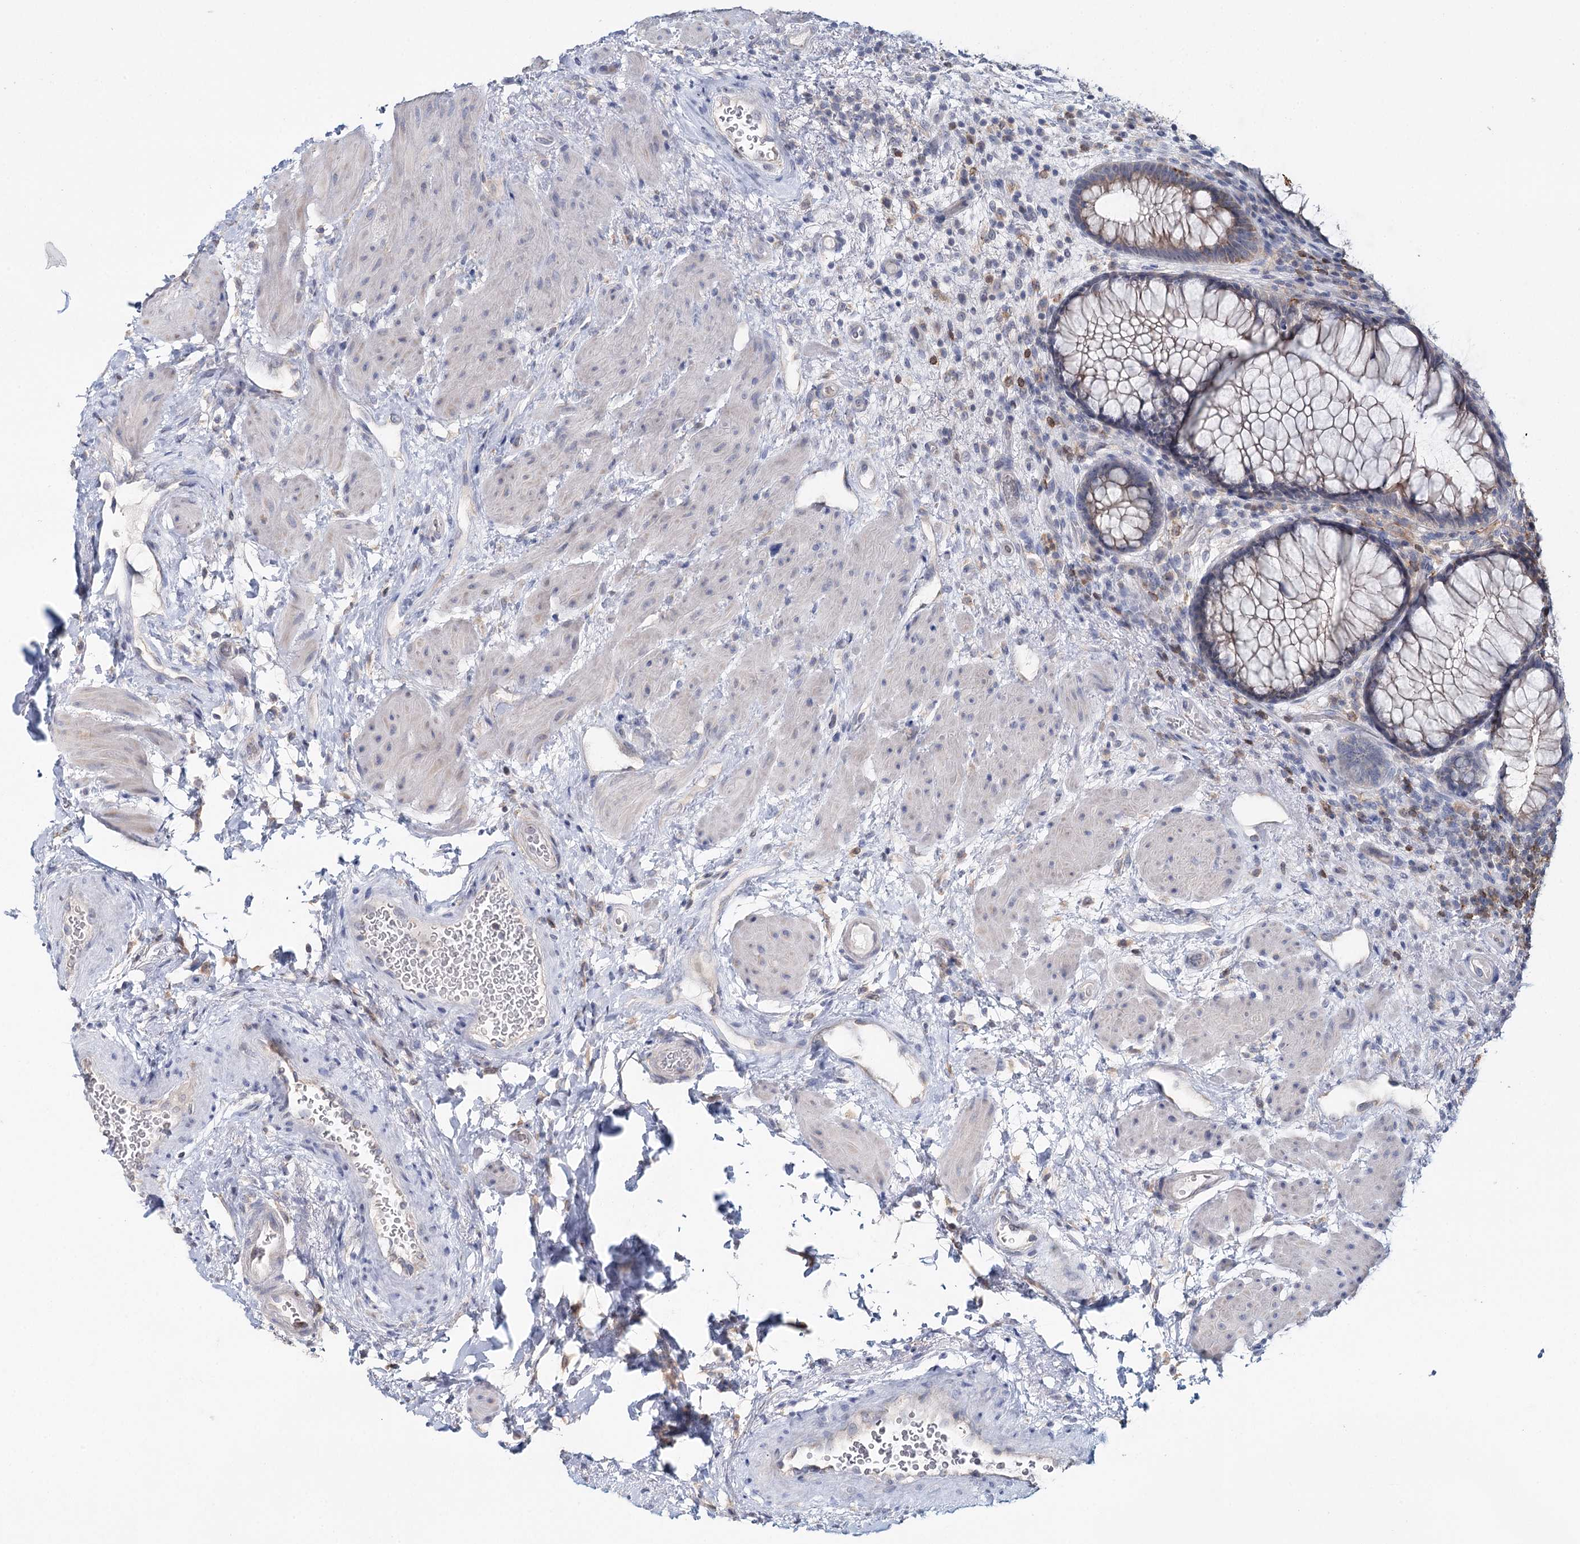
{"staining": {"intensity": "weak", "quantity": "<25%", "location": "cytoplasmic/membranous"}, "tissue": "rectum", "cell_type": "Glandular cells", "image_type": "normal", "snomed": [{"axis": "morphology", "description": "Normal tissue, NOS"}, {"axis": "topography", "description": "Rectum"}], "caption": "Immunohistochemistry photomicrograph of benign rectum stained for a protein (brown), which displays no expression in glandular cells.", "gene": "DAPK1", "patient": {"sex": "male", "age": 51}}